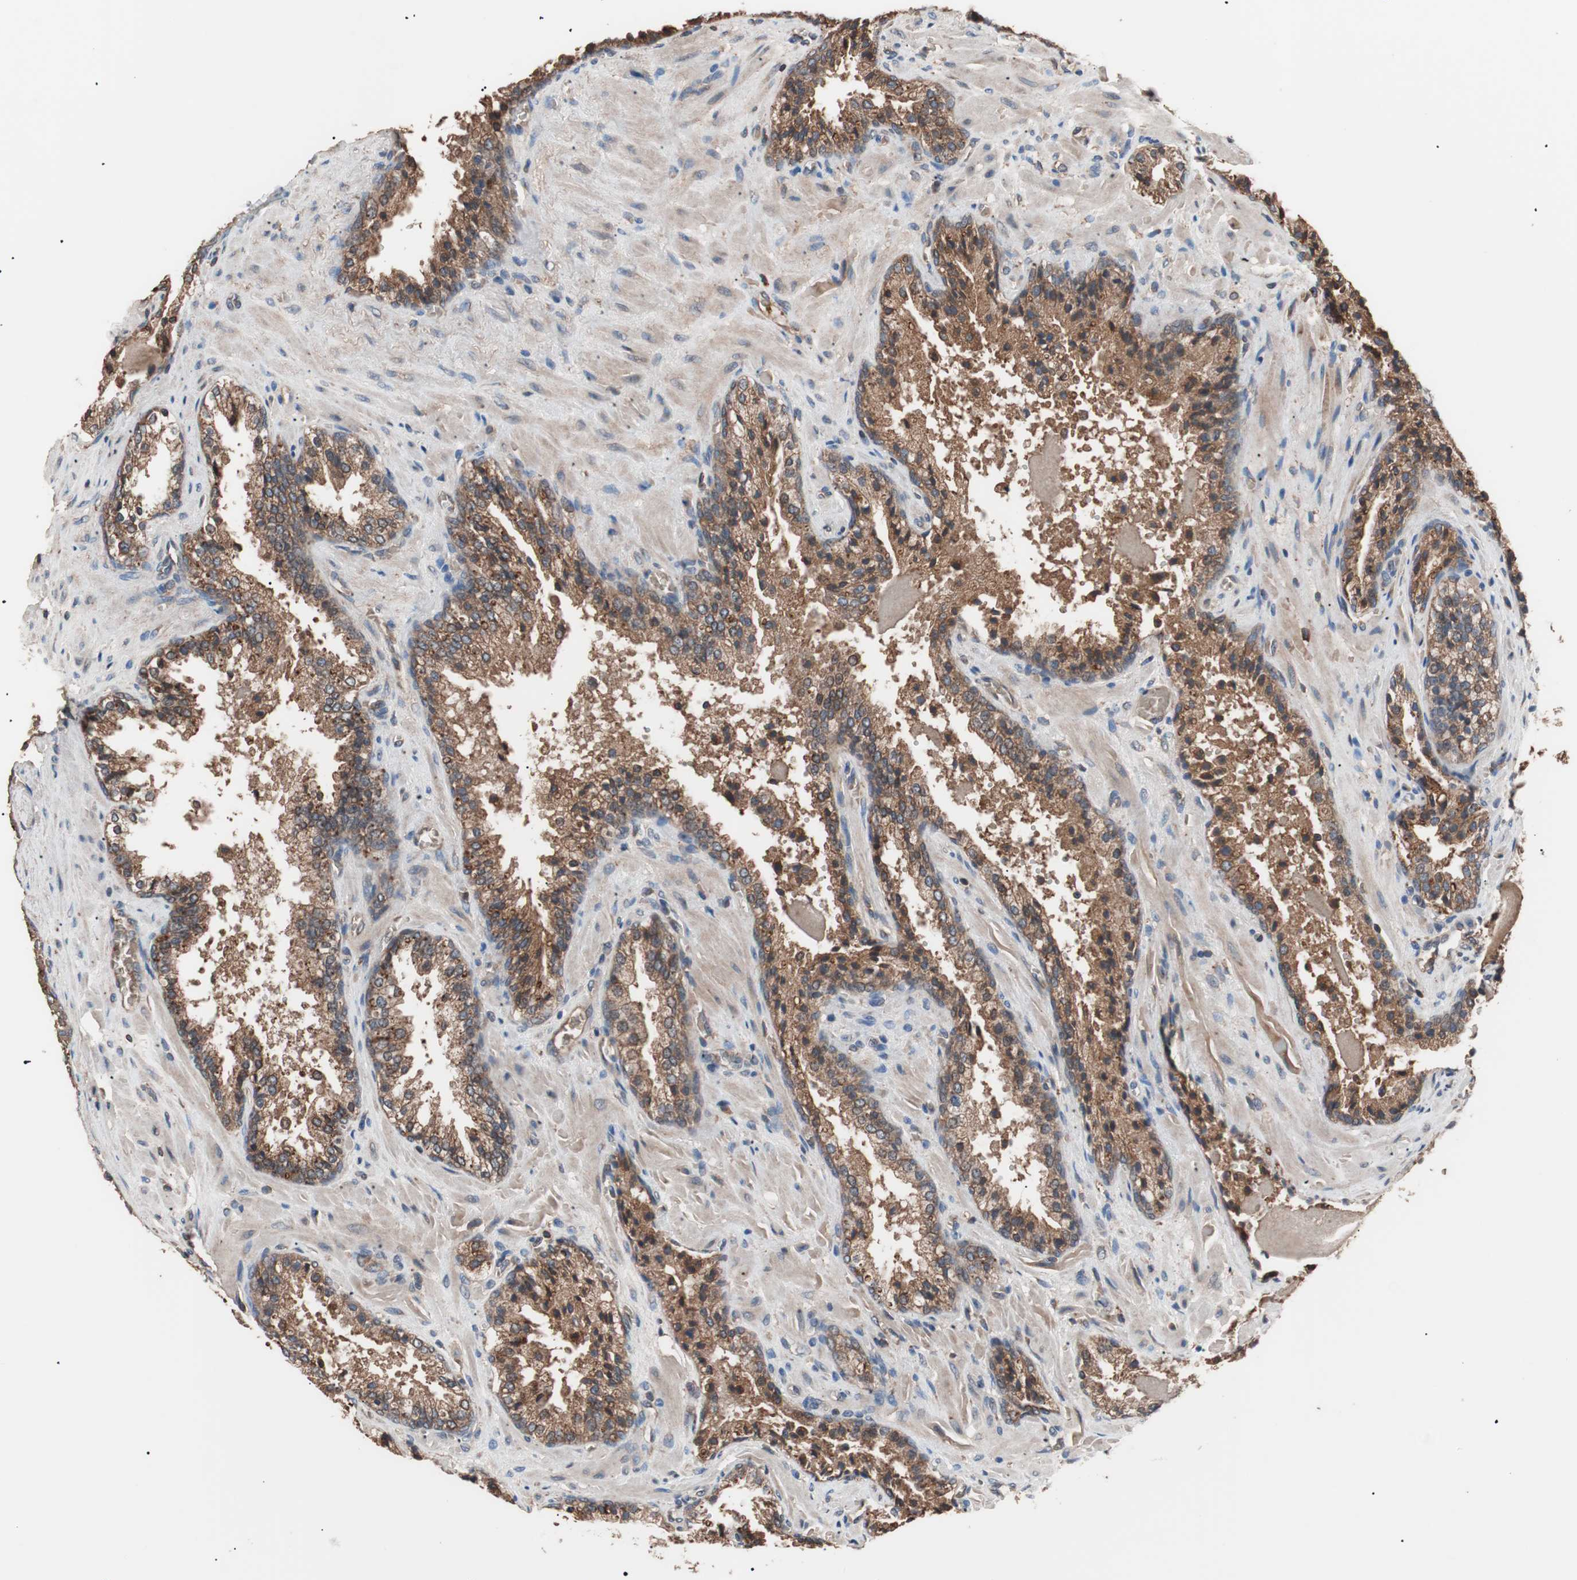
{"staining": {"intensity": "moderate", "quantity": ">75%", "location": "cytoplasmic/membranous"}, "tissue": "prostate cancer", "cell_type": "Tumor cells", "image_type": "cancer", "snomed": [{"axis": "morphology", "description": "Adenocarcinoma, High grade"}, {"axis": "topography", "description": "Prostate"}], "caption": "Adenocarcinoma (high-grade) (prostate) stained for a protein shows moderate cytoplasmic/membranous positivity in tumor cells. (DAB IHC, brown staining for protein, blue staining for nuclei).", "gene": "GLYCTK", "patient": {"sex": "male", "age": 58}}